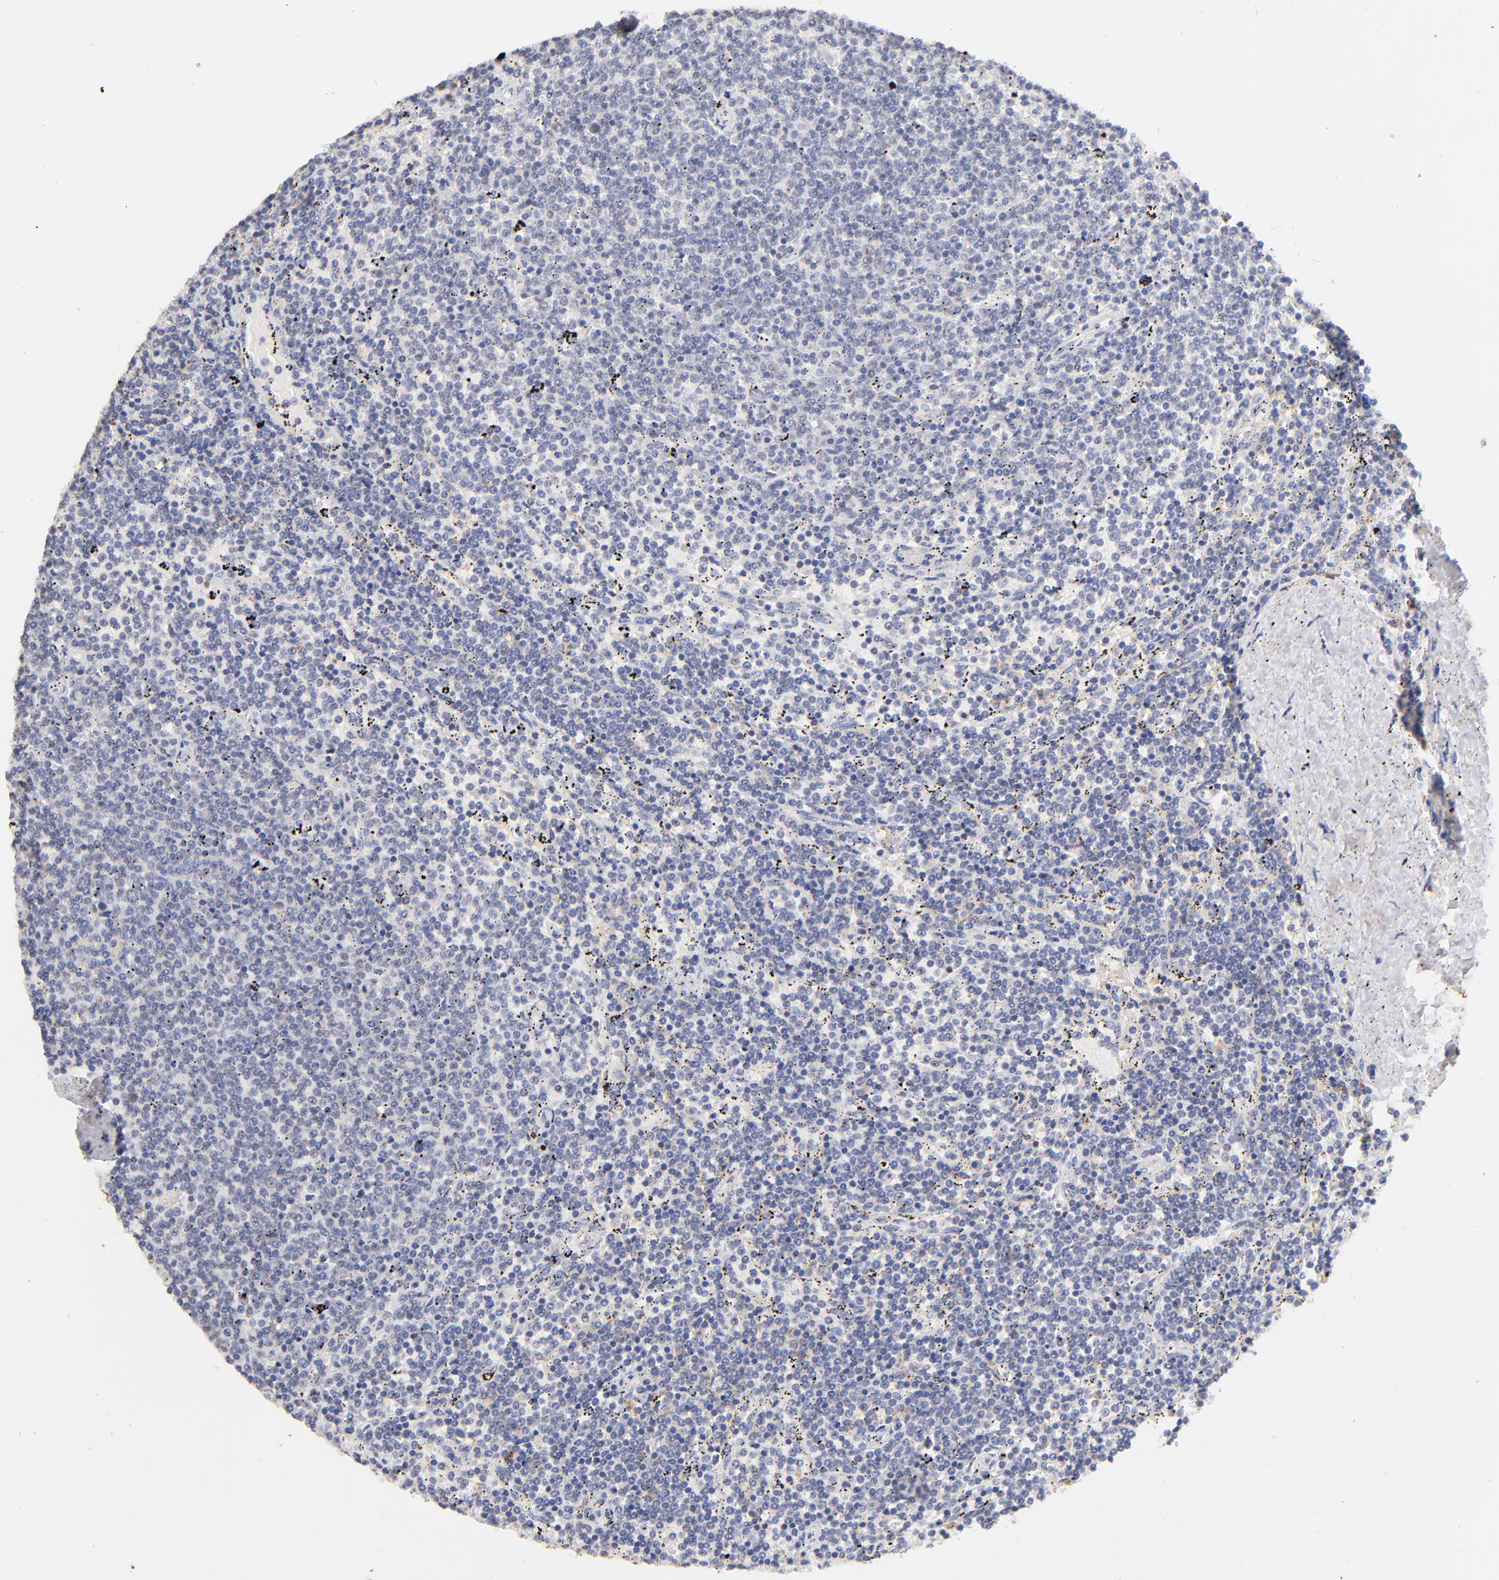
{"staining": {"intensity": "negative", "quantity": "none", "location": "none"}, "tissue": "lymphoma", "cell_type": "Tumor cells", "image_type": "cancer", "snomed": [{"axis": "morphology", "description": "Malignant lymphoma, non-Hodgkin's type, Low grade"}, {"axis": "topography", "description": "Spleen"}], "caption": "Immunohistochemistry (IHC) histopathology image of neoplastic tissue: human malignant lymphoma, non-Hodgkin's type (low-grade) stained with DAB shows no significant protein positivity in tumor cells. (Immunohistochemistry (IHC), brightfield microscopy, high magnification).", "gene": "IGLV7-43", "patient": {"sex": "female", "age": 50}}